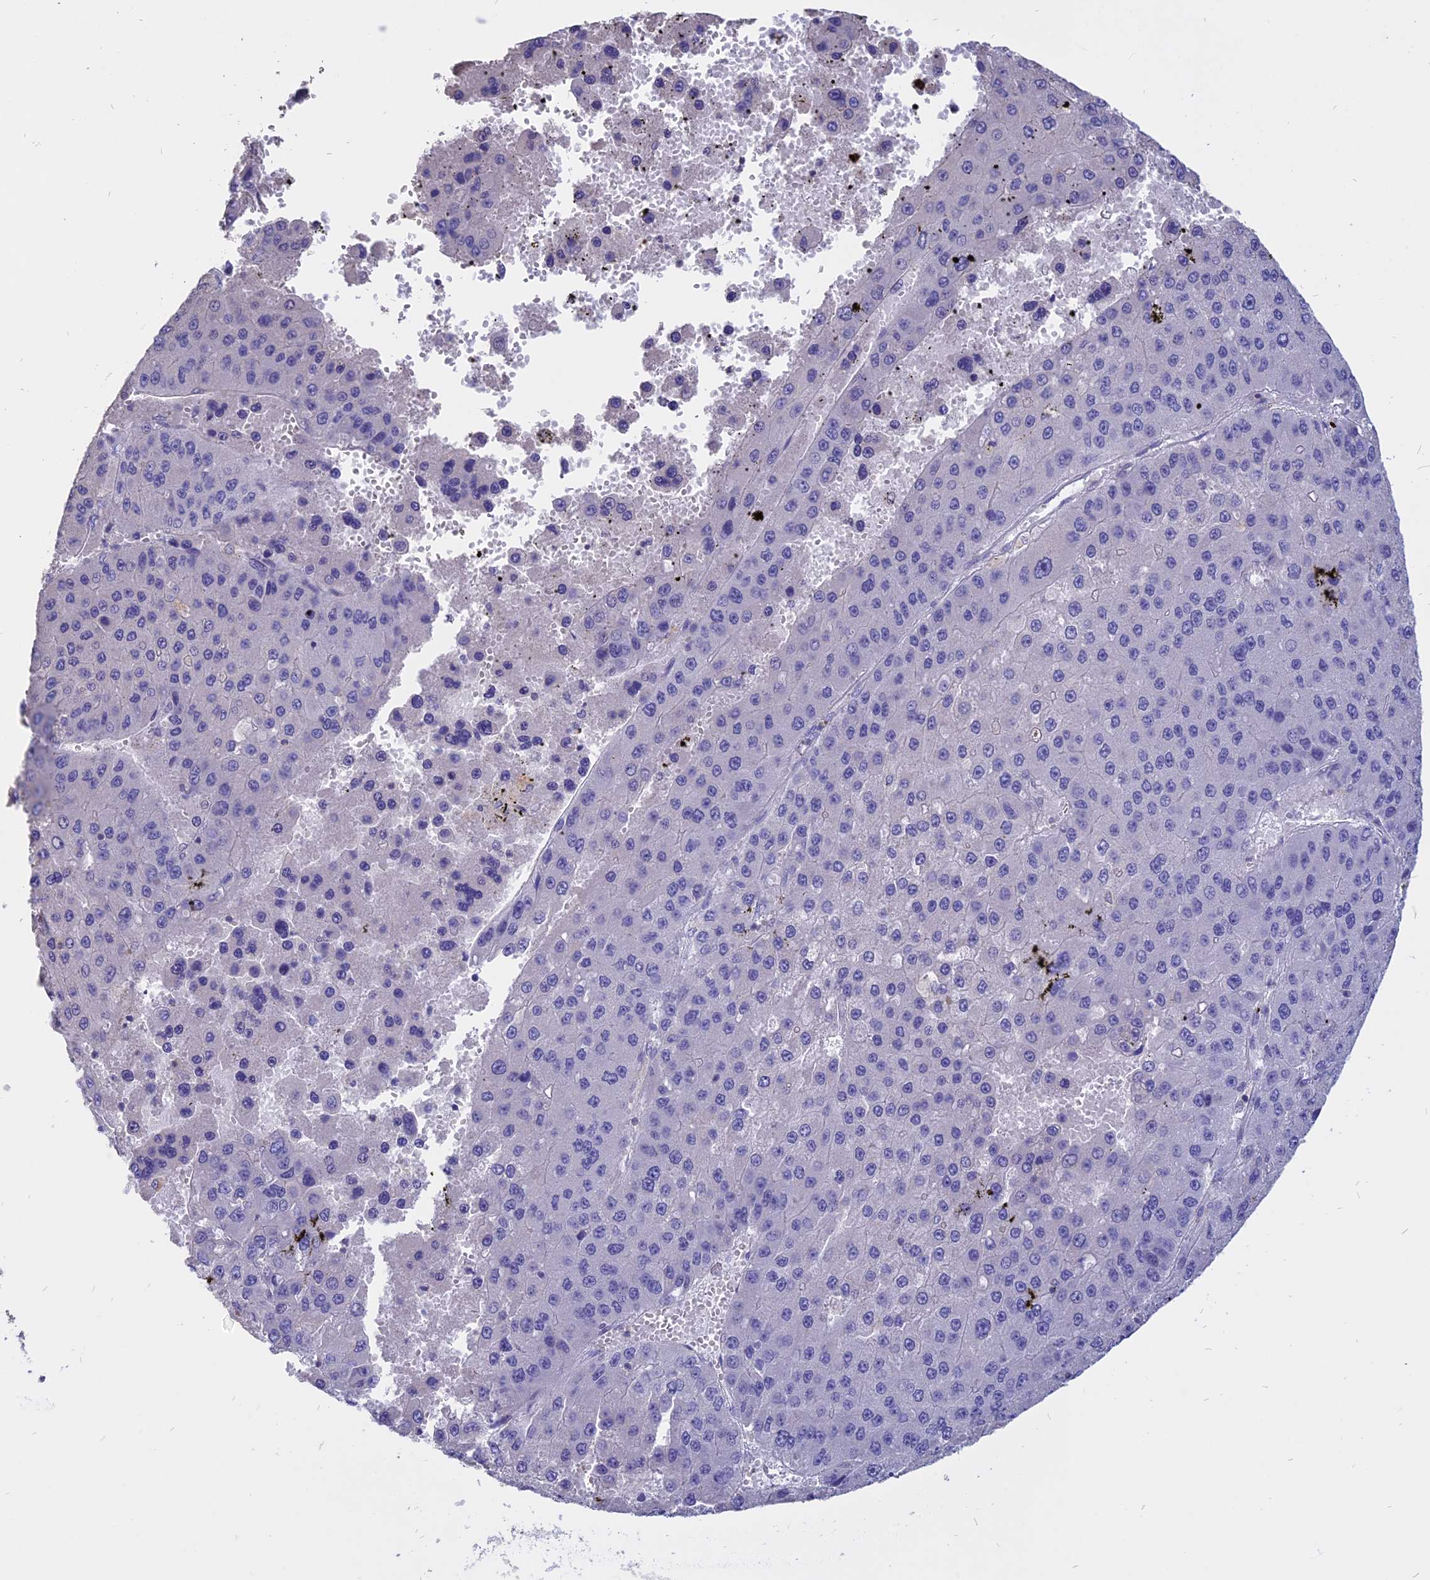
{"staining": {"intensity": "negative", "quantity": "none", "location": "none"}, "tissue": "liver cancer", "cell_type": "Tumor cells", "image_type": "cancer", "snomed": [{"axis": "morphology", "description": "Carcinoma, Hepatocellular, NOS"}, {"axis": "topography", "description": "Liver"}], "caption": "DAB immunohistochemical staining of human hepatocellular carcinoma (liver) exhibits no significant staining in tumor cells.", "gene": "CARMIL2", "patient": {"sex": "female", "age": 73}}